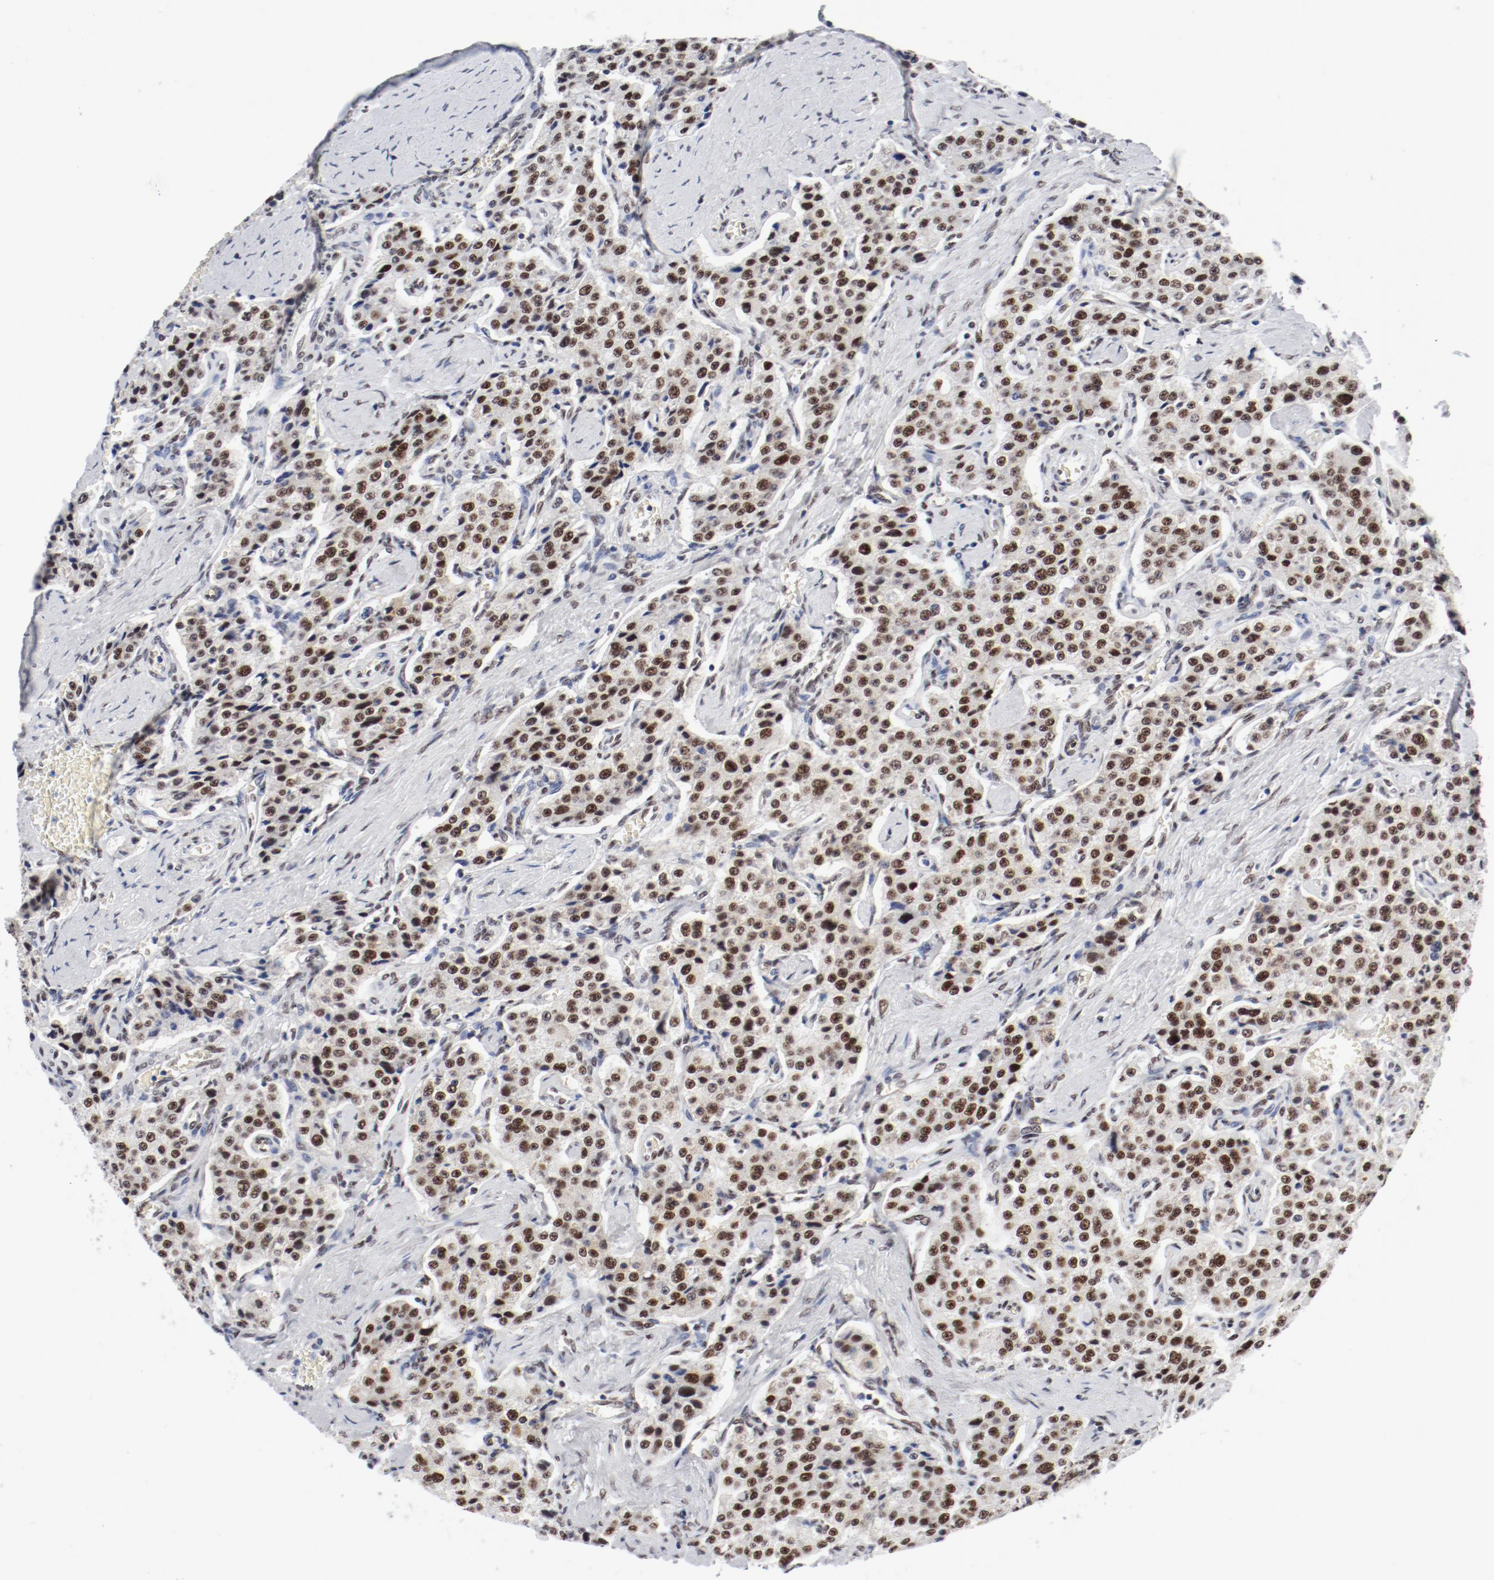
{"staining": {"intensity": "strong", "quantity": ">75%", "location": "nuclear"}, "tissue": "carcinoid", "cell_type": "Tumor cells", "image_type": "cancer", "snomed": [{"axis": "morphology", "description": "Carcinoid, malignant, NOS"}, {"axis": "topography", "description": "Small intestine"}], "caption": "The image reveals immunohistochemical staining of carcinoid (malignant). There is strong nuclear positivity is present in approximately >75% of tumor cells.", "gene": "ATF2", "patient": {"sex": "male", "age": 52}}